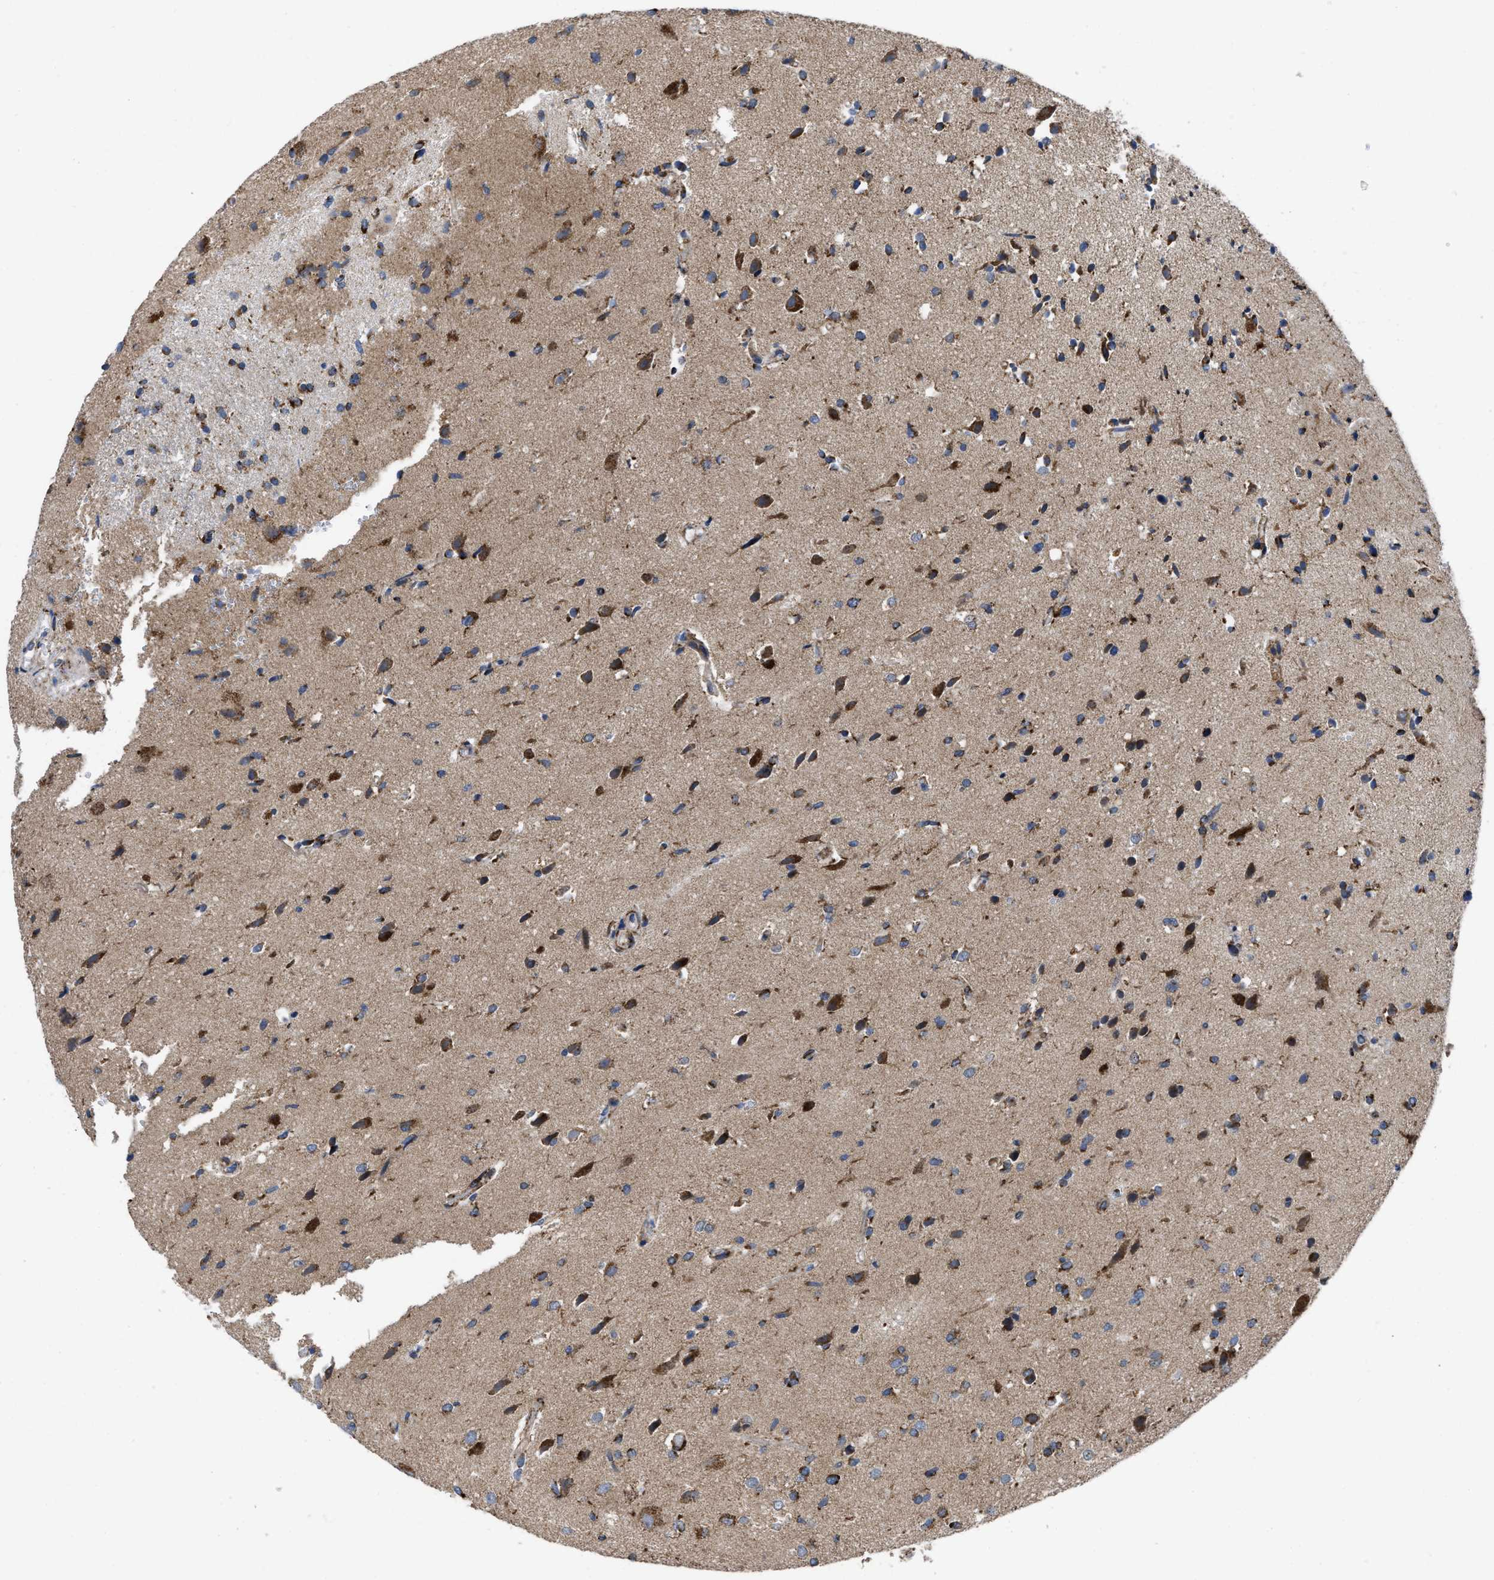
{"staining": {"intensity": "strong", "quantity": "25%-75%", "location": "cytoplasmic/membranous"}, "tissue": "glioma", "cell_type": "Tumor cells", "image_type": "cancer", "snomed": [{"axis": "morphology", "description": "Glioma, malignant, High grade"}, {"axis": "topography", "description": "Brain"}], "caption": "Immunohistochemical staining of malignant glioma (high-grade) shows high levels of strong cytoplasmic/membranous protein staining in approximately 25%-75% of tumor cells. Using DAB (brown) and hematoxylin (blue) stains, captured at high magnification using brightfield microscopy.", "gene": "AKAP1", "patient": {"sex": "male", "age": 33}}